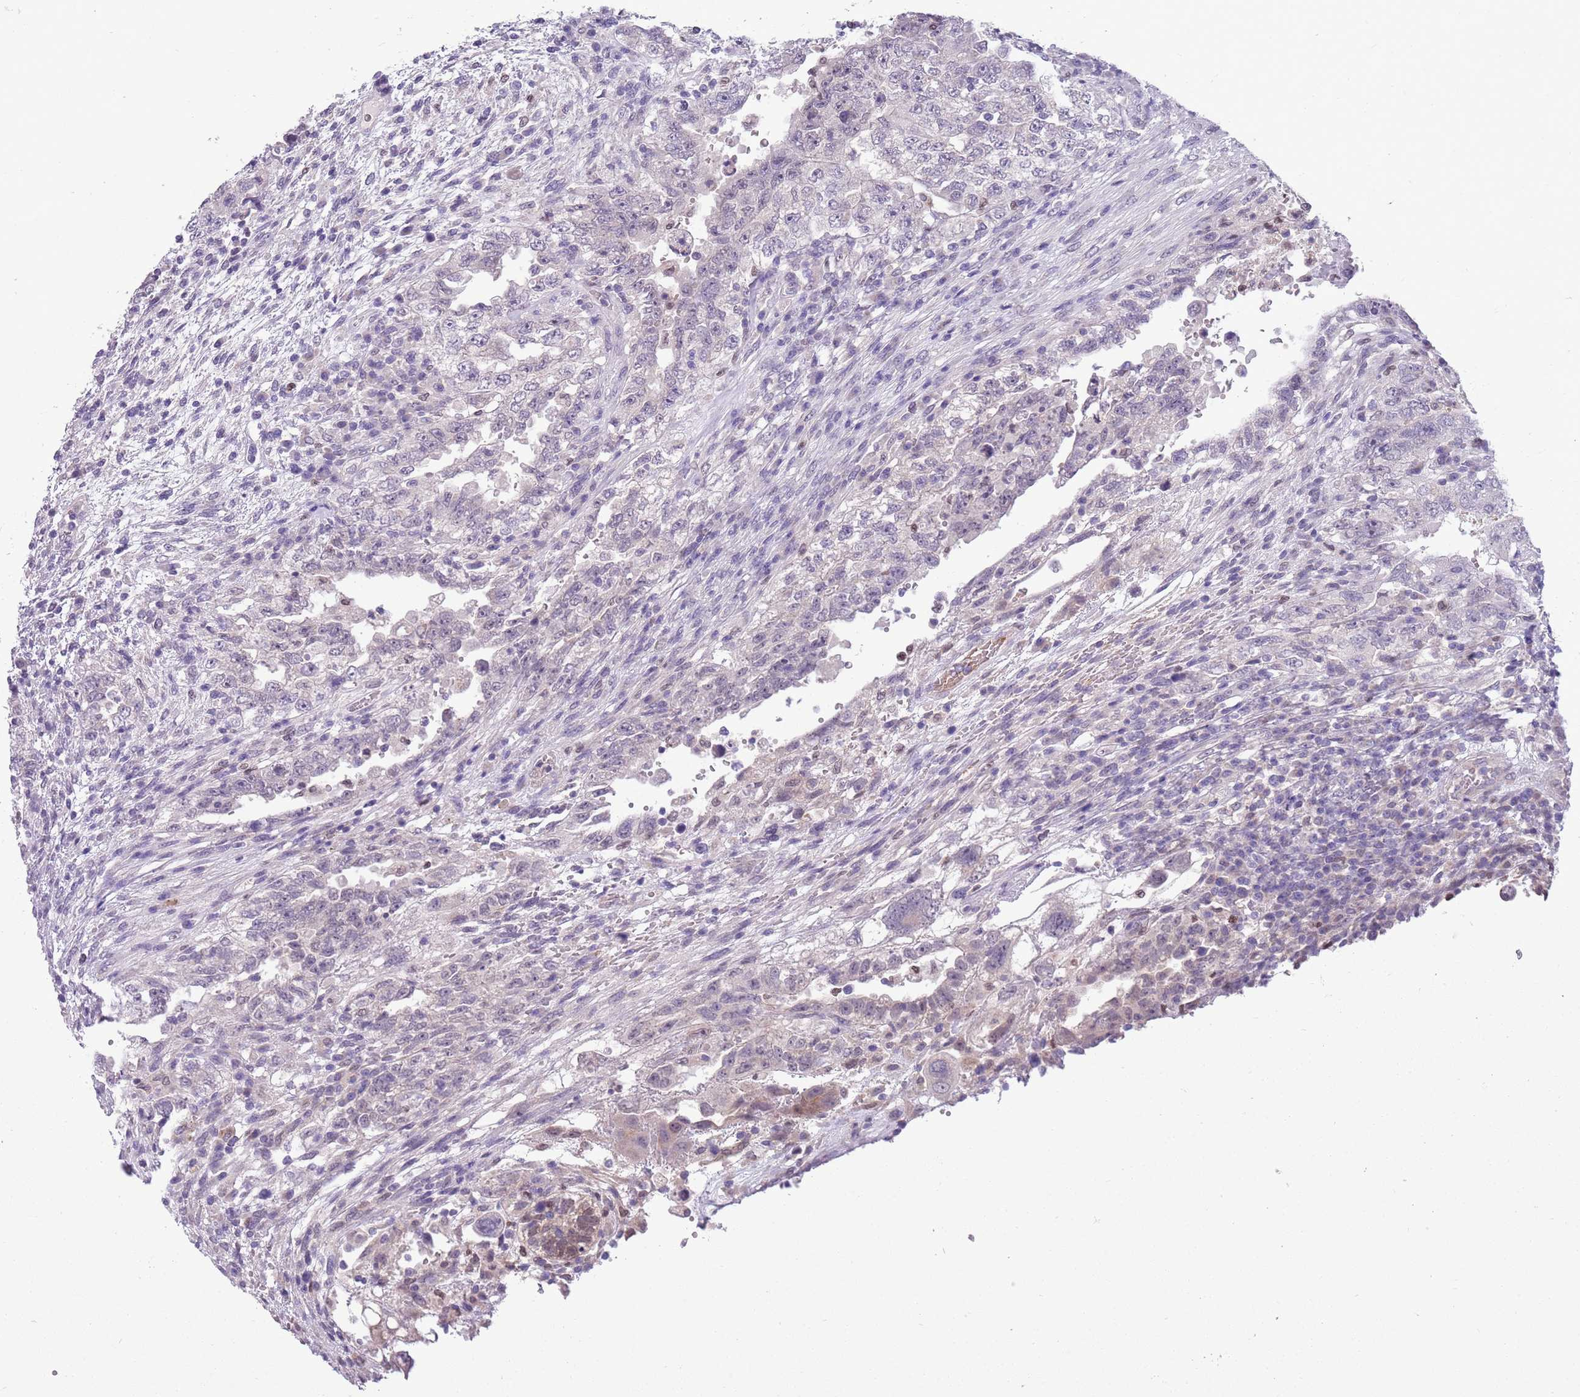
{"staining": {"intensity": "negative", "quantity": "none", "location": "none"}, "tissue": "testis cancer", "cell_type": "Tumor cells", "image_type": "cancer", "snomed": [{"axis": "morphology", "description": "Carcinoma, Embryonal, NOS"}, {"axis": "topography", "description": "Testis"}], "caption": "Human embryonal carcinoma (testis) stained for a protein using immunohistochemistry shows no expression in tumor cells.", "gene": "ADCY7", "patient": {"sex": "male", "age": 26}}